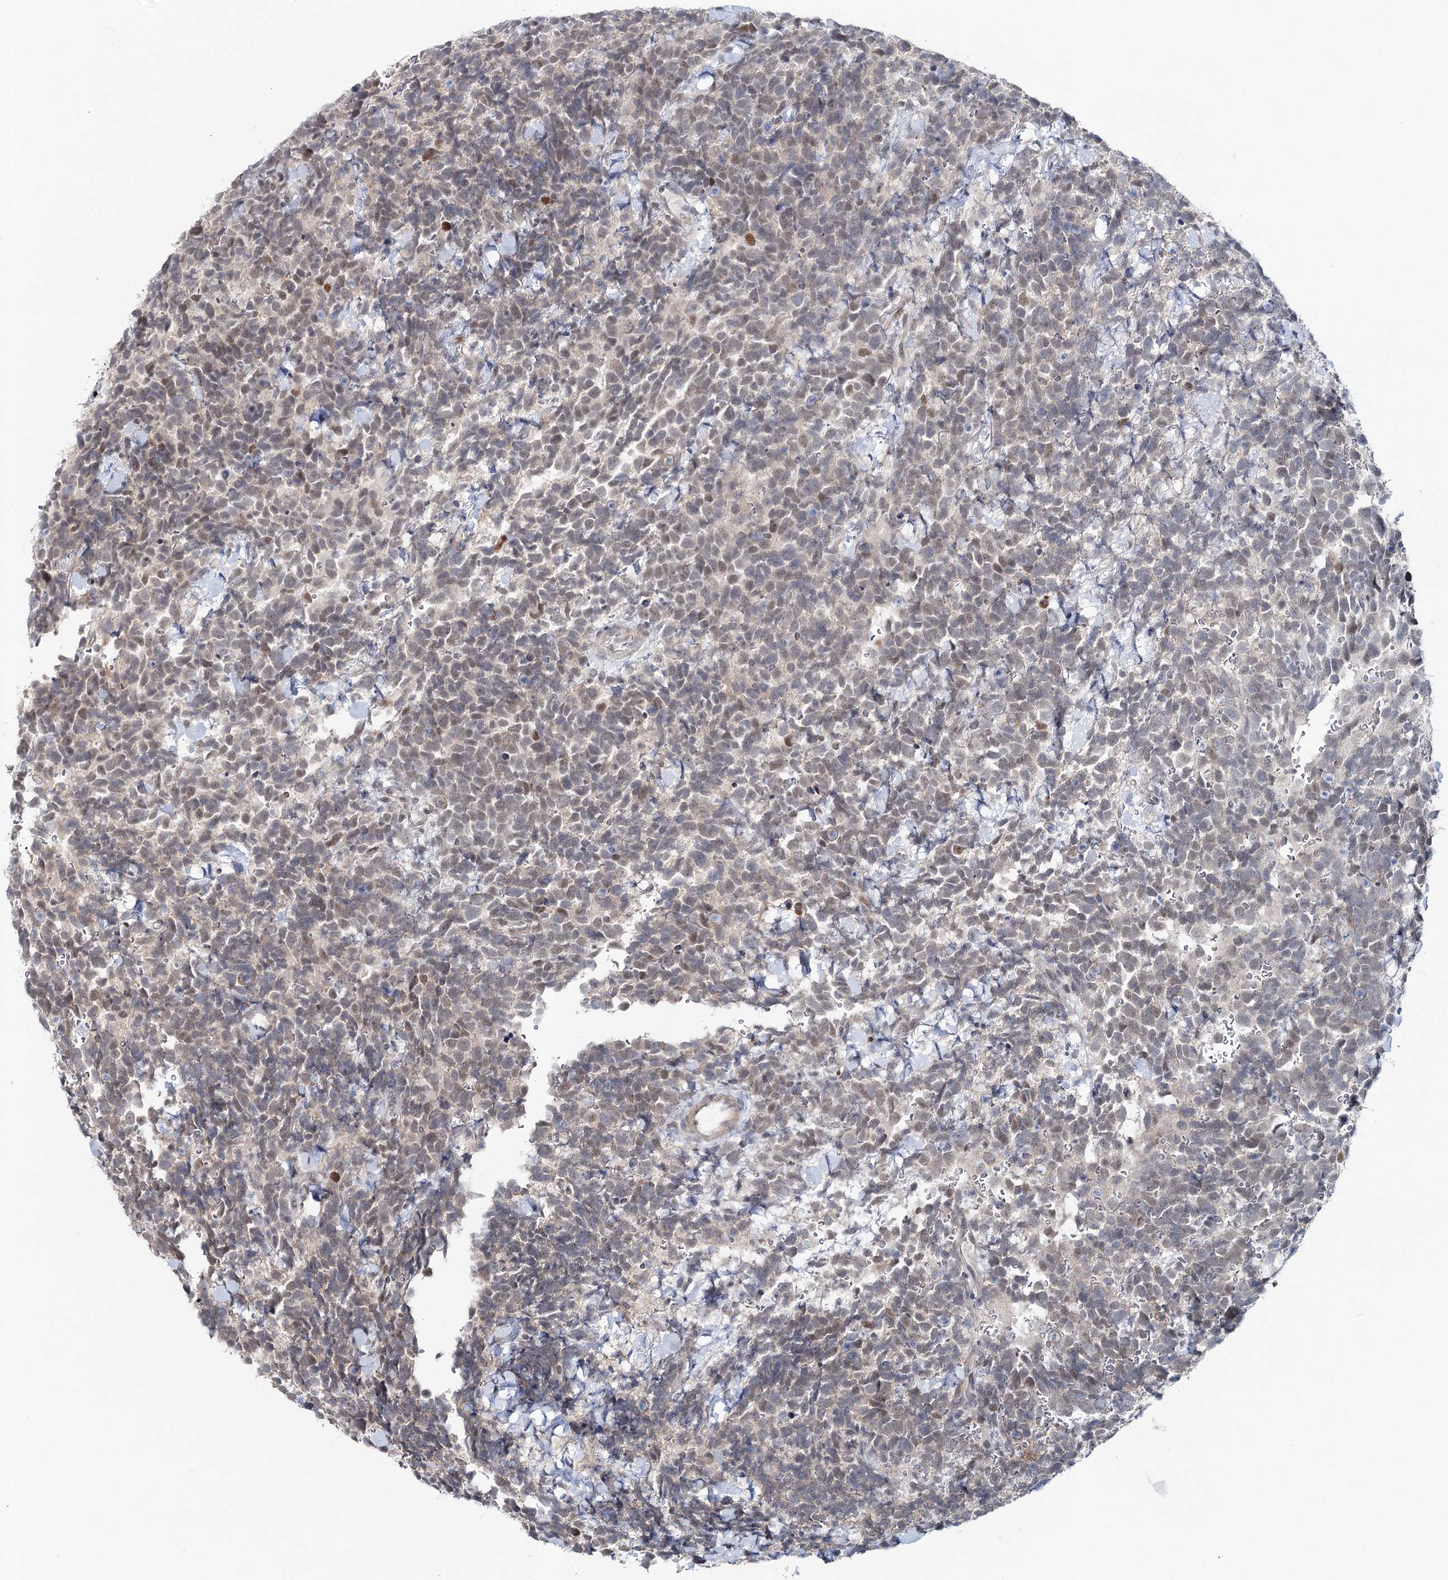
{"staining": {"intensity": "weak", "quantity": "<25%", "location": "nuclear"}, "tissue": "urothelial cancer", "cell_type": "Tumor cells", "image_type": "cancer", "snomed": [{"axis": "morphology", "description": "Urothelial carcinoma, High grade"}, {"axis": "topography", "description": "Urinary bladder"}], "caption": "The micrograph demonstrates no significant expression in tumor cells of urothelial cancer.", "gene": "ZC3H8", "patient": {"sex": "female", "age": 82}}